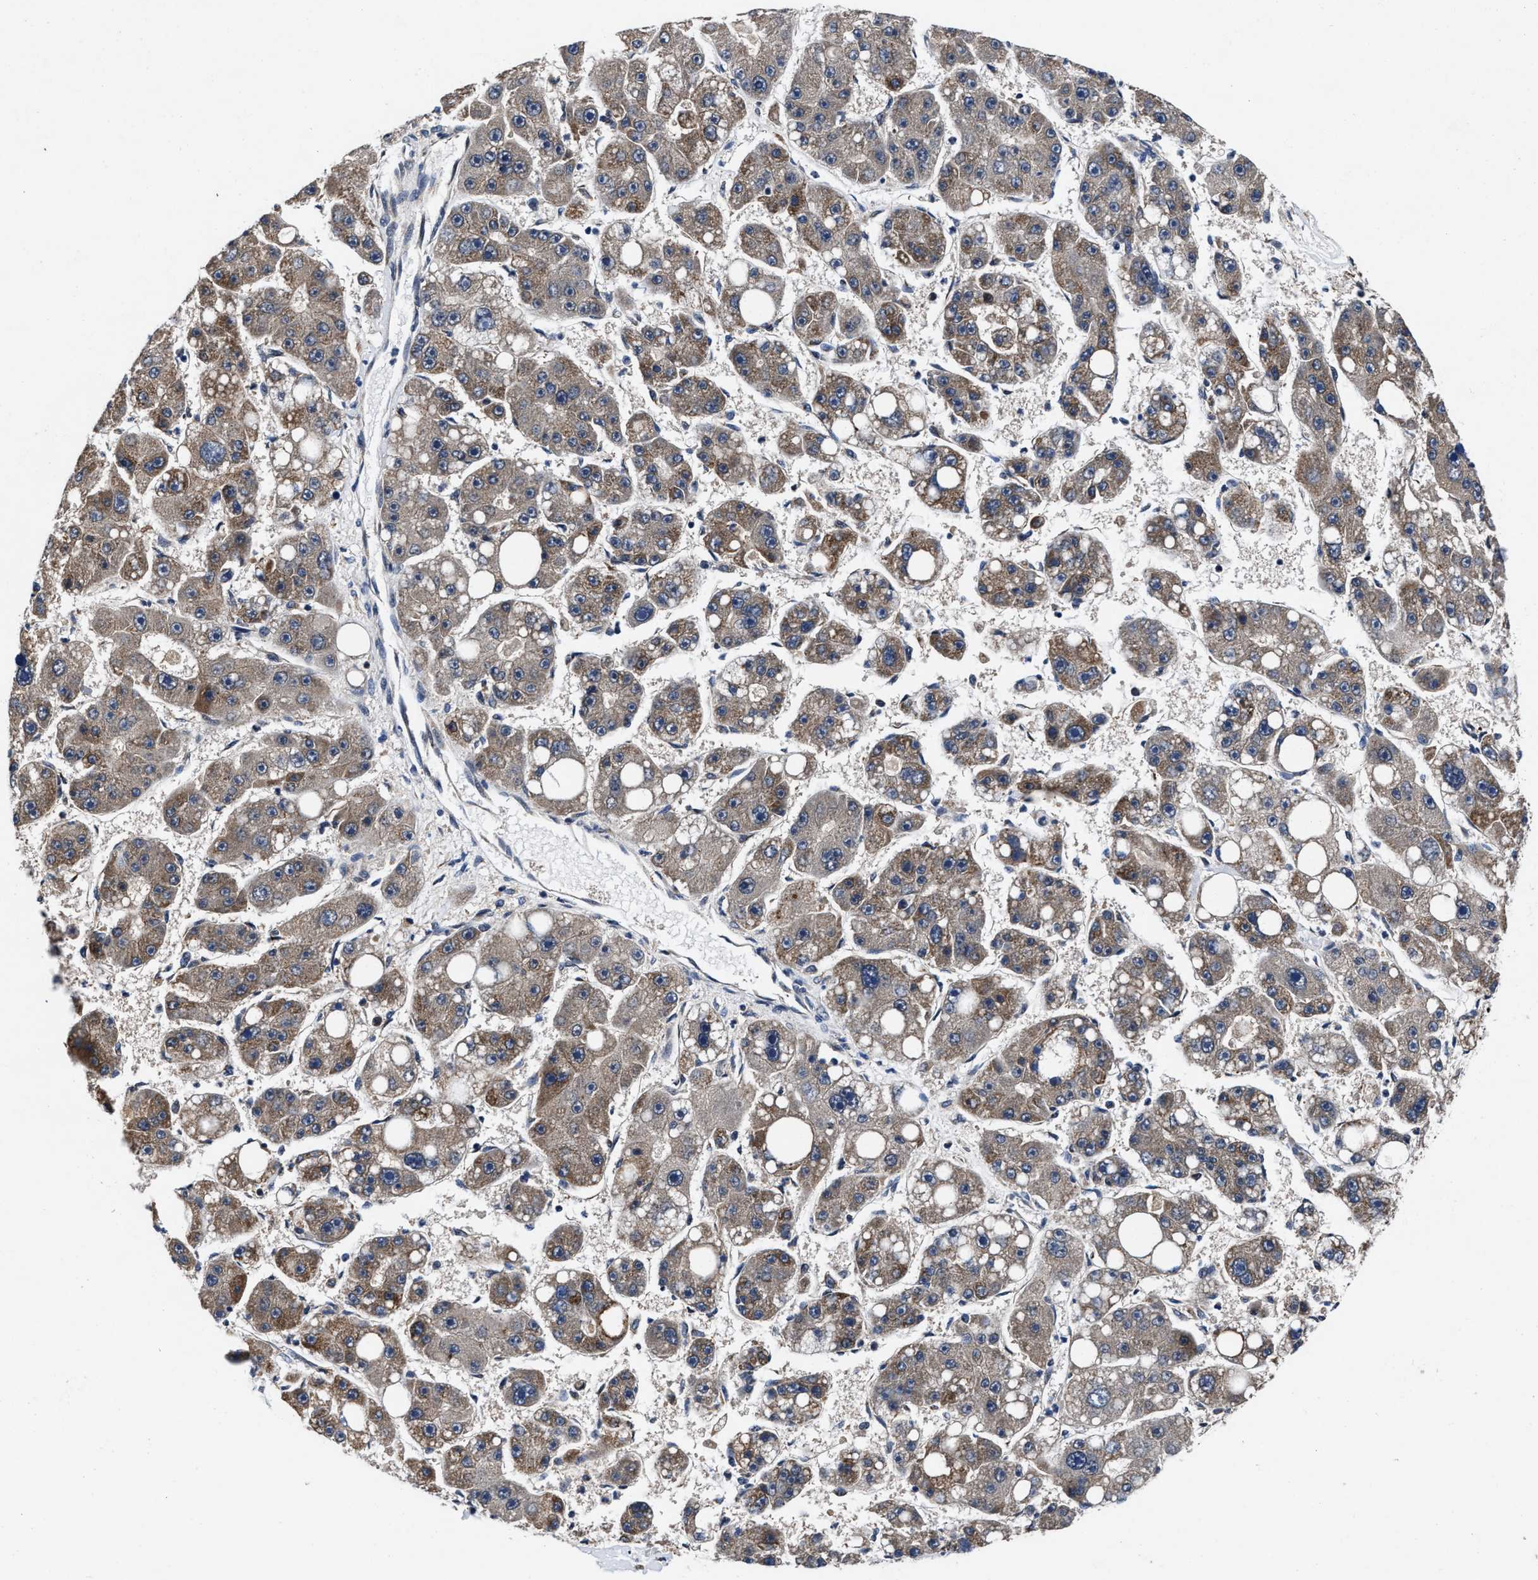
{"staining": {"intensity": "moderate", "quantity": "<25%", "location": "cytoplasmic/membranous"}, "tissue": "liver cancer", "cell_type": "Tumor cells", "image_type": "cancer", "snomed": [{"axis": "morphology", "description": "Carcinoma, Hepatocellular, NOS"}, {"axis": "topography", "description": "Liver"}], "caption": "Human liver cancer (hepatocellular carcinoma) stained with a protein marker demonstrates moderate staining in tumor cells.", "gene": "TMEM53", "patient": {"sex": "female", "age": 61}}